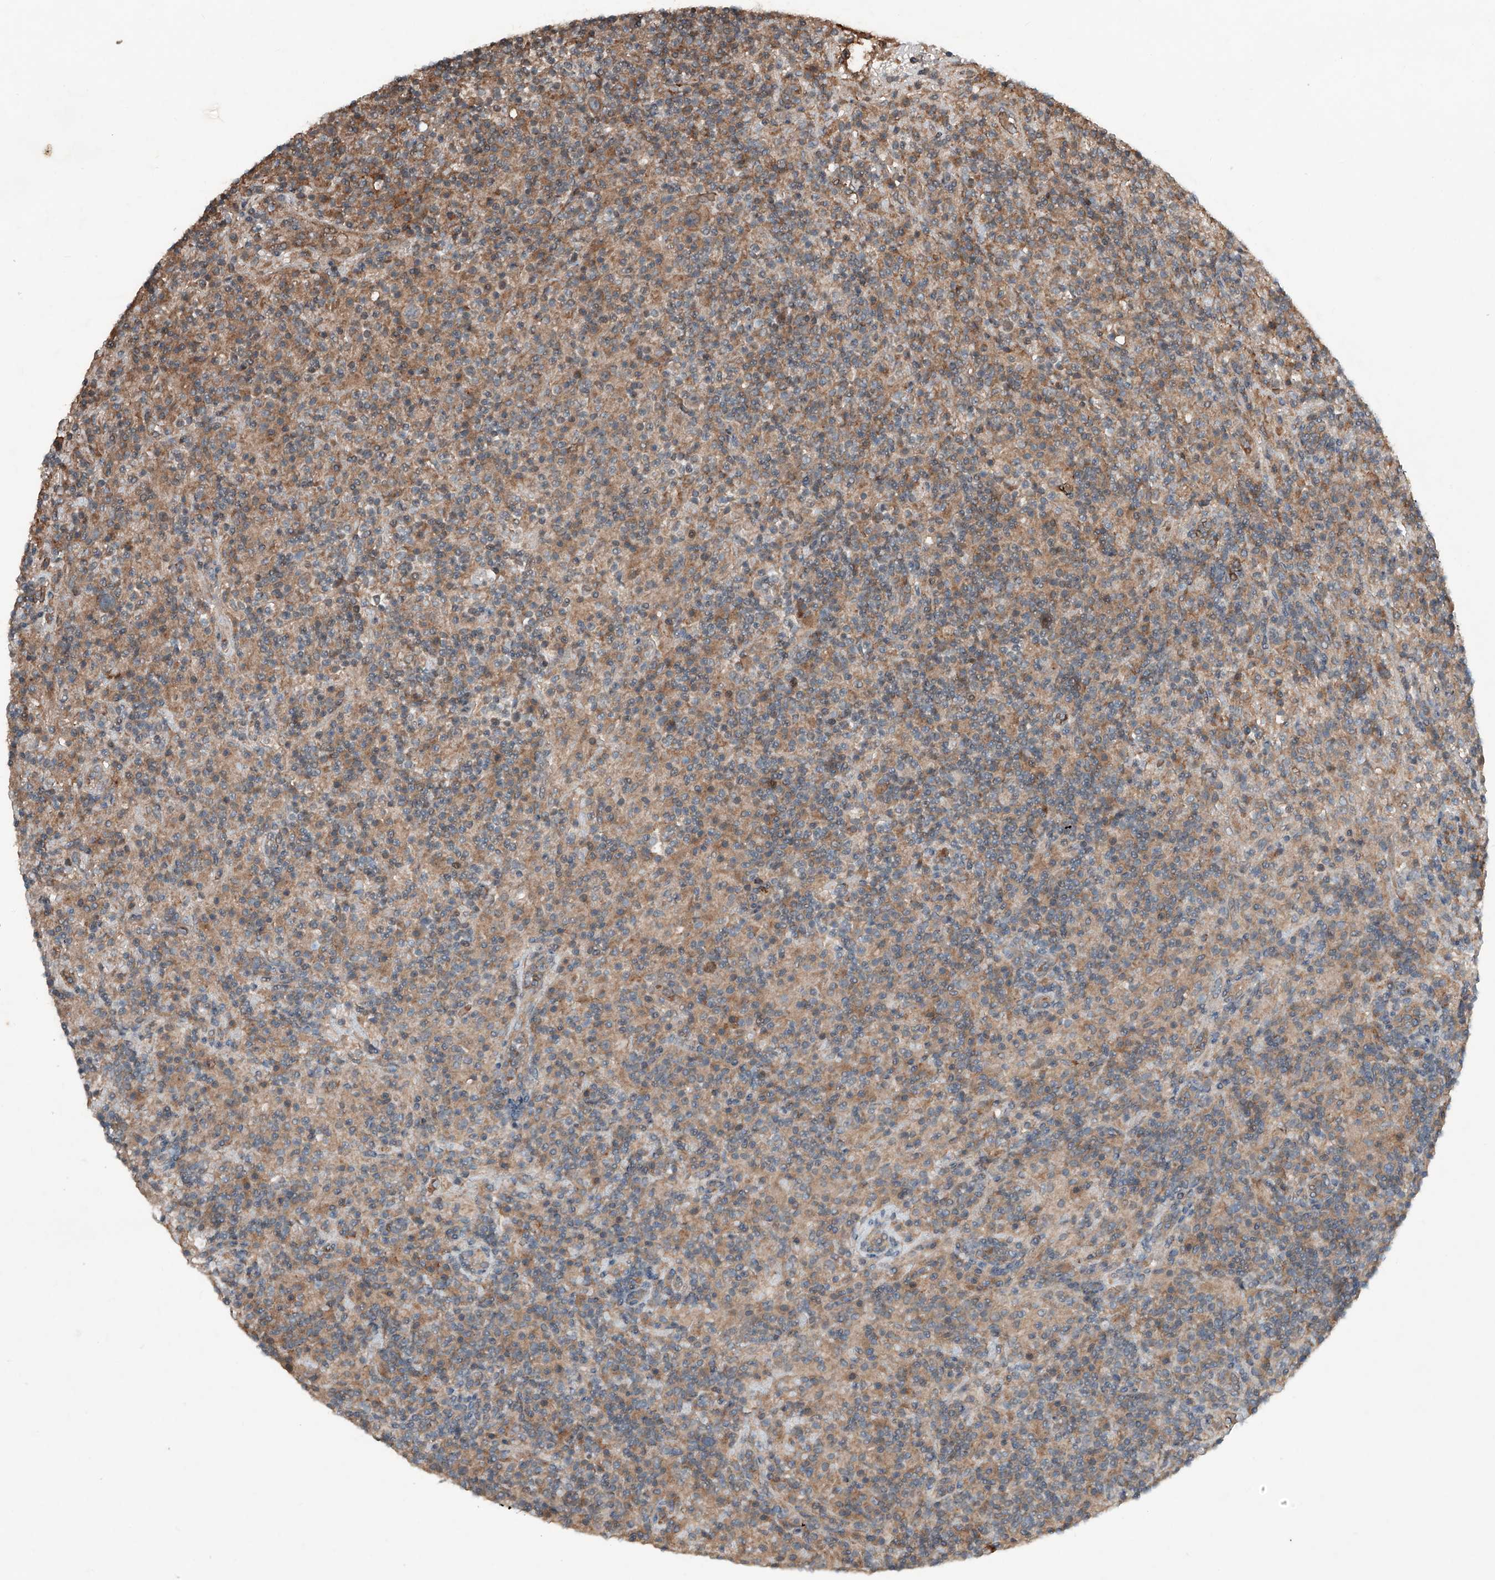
{"staining": {"intensity": "moderate", "quantity": "25%-75%", "location": "cytoplasmic/membranous"}, "tissue": "lymphoma", "cell_type": "Tumor cells", "image_type": "cancer", "snomed": [{"axis": "morphology", "description": "Hodgkin's disease, NOS"}, {"axis": "topography", "description": "Lymph node"}], "caption": "IHC histopathology image of neoplastic tissue: Hodgkin's disease stained using IHC shows medium levels of moderate protein expression localized specifically in the cytoplasmic/membranous of tumor cells, appearing as a cytoplasmic/membranous brown color.", "gene": "ADAM23", "patient": {"sex": "male", "age": 70}}